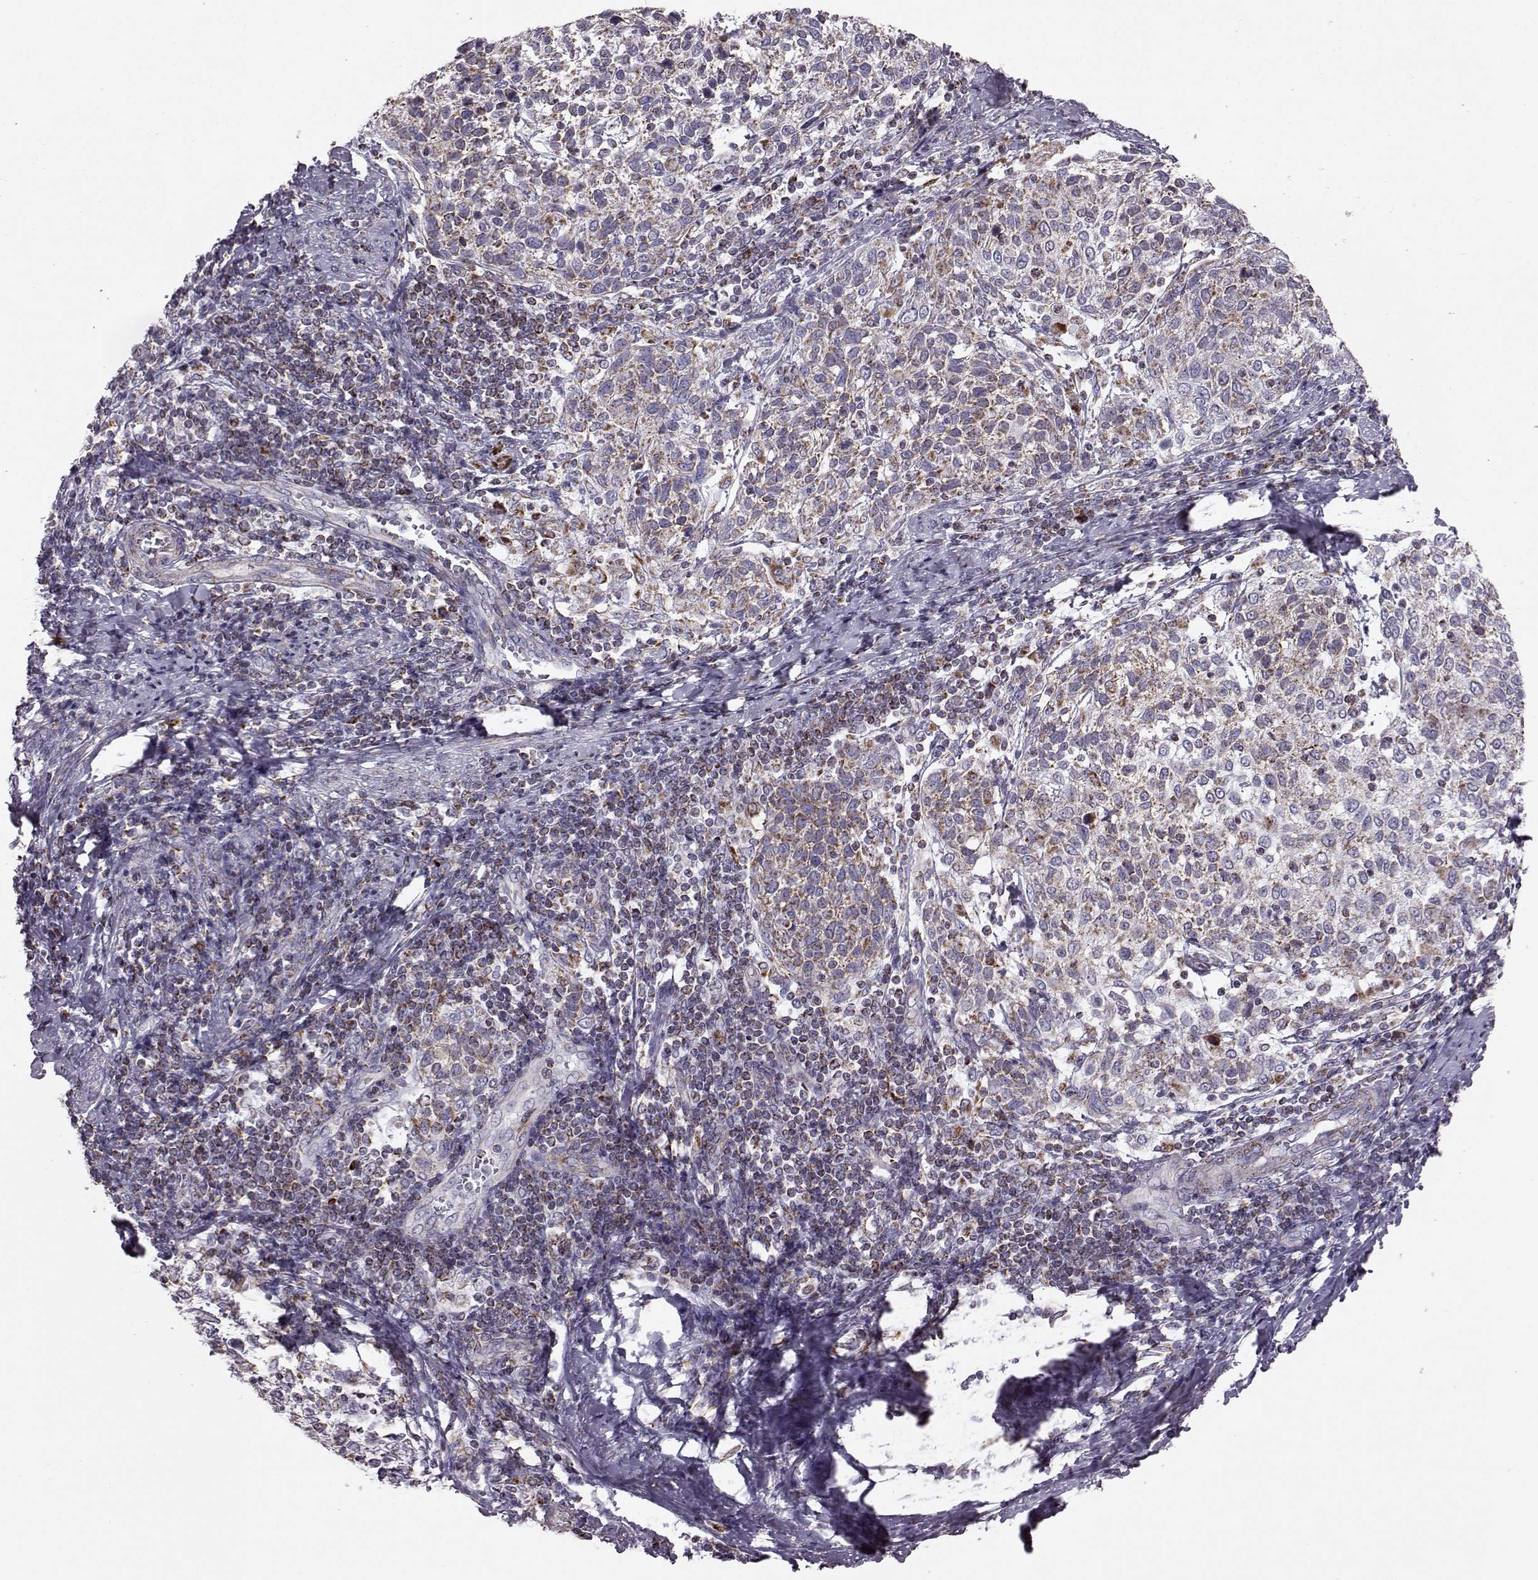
{"staining": {"intensity": "moderate", "quantity": ">75%", "location": "cytoplasmic/membranous"}, "tissue": "cervical cancer", "cell_type": "Tumor cells", "image_type": "cancer", "snomed": [{"axis": "morphology", "description": "Squamous cell carcinoma, NOS"}, {"axis": "topography", "description": "Cervix"}], "caption": "This is an image of immunohistochemistry (IHC) staining of cervical cancer (squamous cell carcinoma), which shows moderate expression in the cytoplasmic/membranous of tumor cells.", "gene": "ATP5MF", "patient": {"sex": "female", "age": 61}}